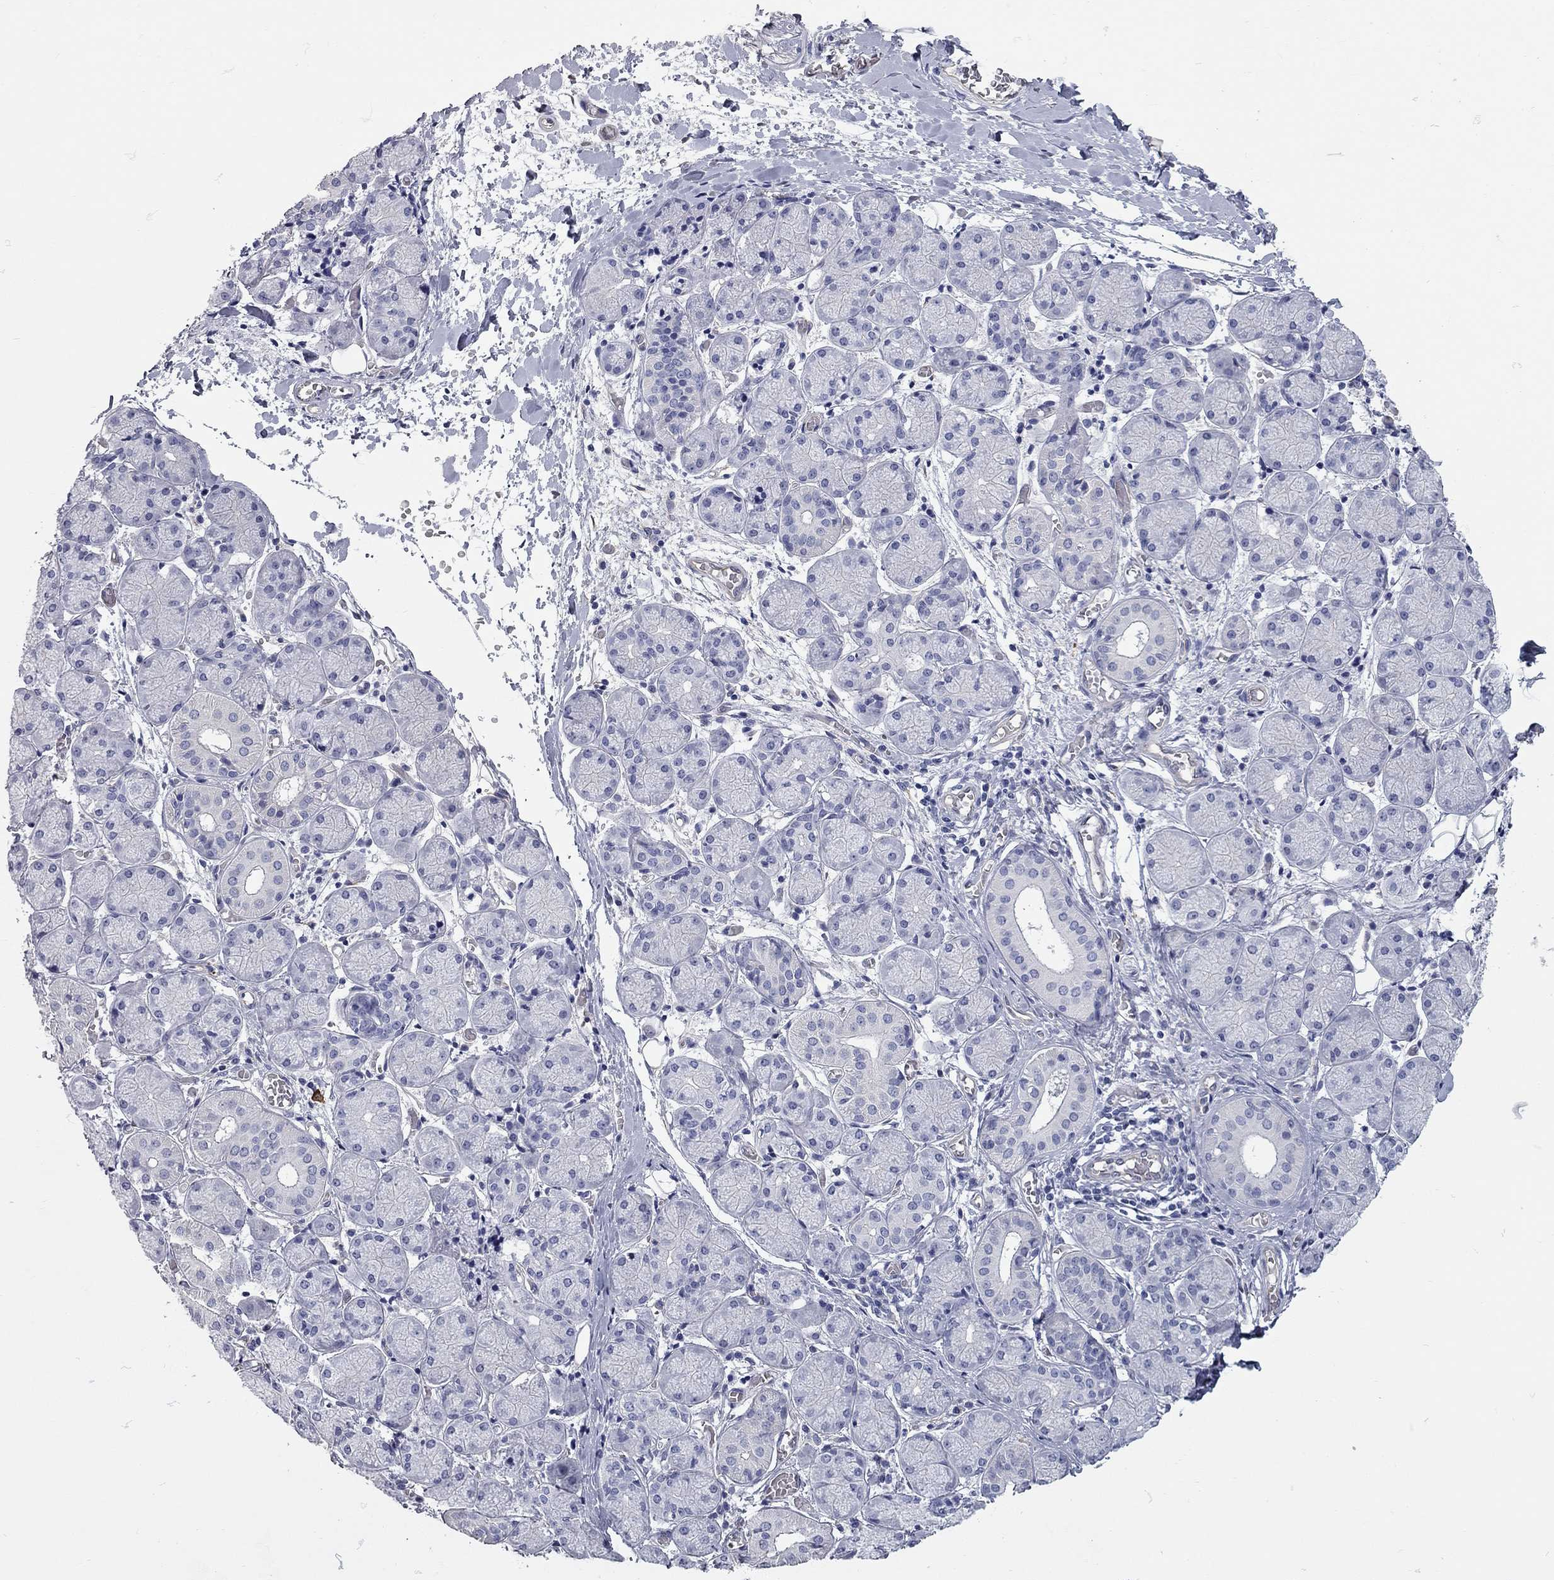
{"staining": {"intensity": "negative", "quantity": "none", "location": "none"}, "tissue": "salivary gland", "cell_type": "Glandular cells", "image_type": "normal", "snomed": [{"axis": "morphology", "description": "Normal tissue, NOS"}, {"axis": "topography", "description": "Salivary gland"}, {"axis": "topography", "description": "Peripheral nerve tissue"}], "caption": "Glandular cells show no significant positivity in unremarkable salivary gland. The staining was performed using DAB to visualize the protein expression in brown, while the nuclei were stained in blue with hematoxylin (Magnification: 20x).", "gene": "C10orf90", "patient": {"sex": "female", "age": 24}}